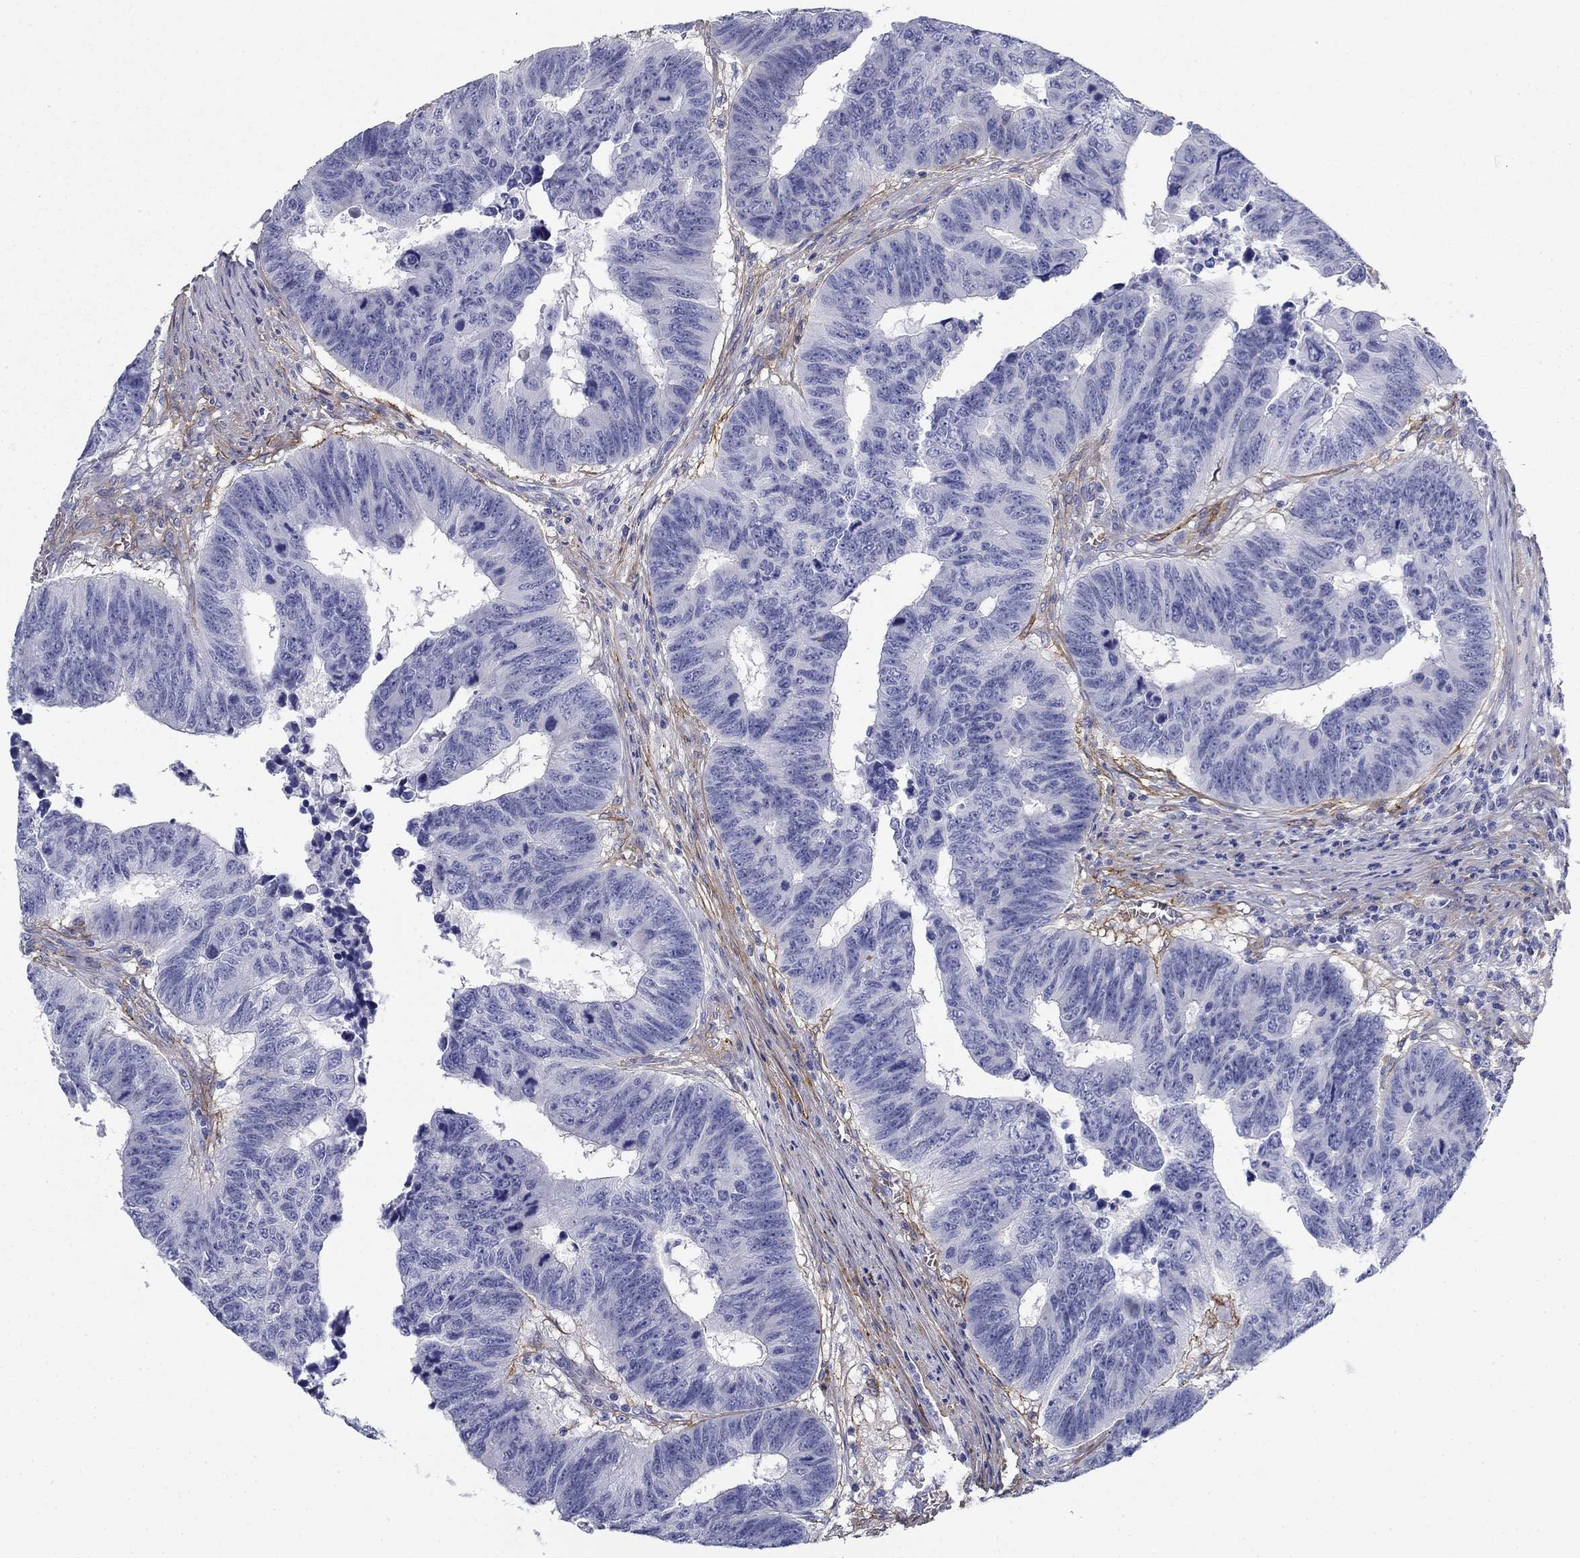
{"staining": {"intensity": "negative", "quantity": "none", "location": "none"}, "tissue": "colorectal cancer", "cell_type": "Tumor cells", "image_type": "cancer", "snomed": [{"axis": "morphology", "description": "Adenocarcinoma, NOS"}, {"axis": "topography", "description": "Appendix"}, {"axis": "topography", "description": "Colon"}, {"axis": "topography", "description": "Cecum"}, {"axis": "topography", "description": "Colon asc"}], "caption": "An image of adenocarcinoma (colorectal) stained for a protein shows no brown staining in tumor cells.", "gene": "GPC1", "patient": {"sex": "female", "age": 85}}